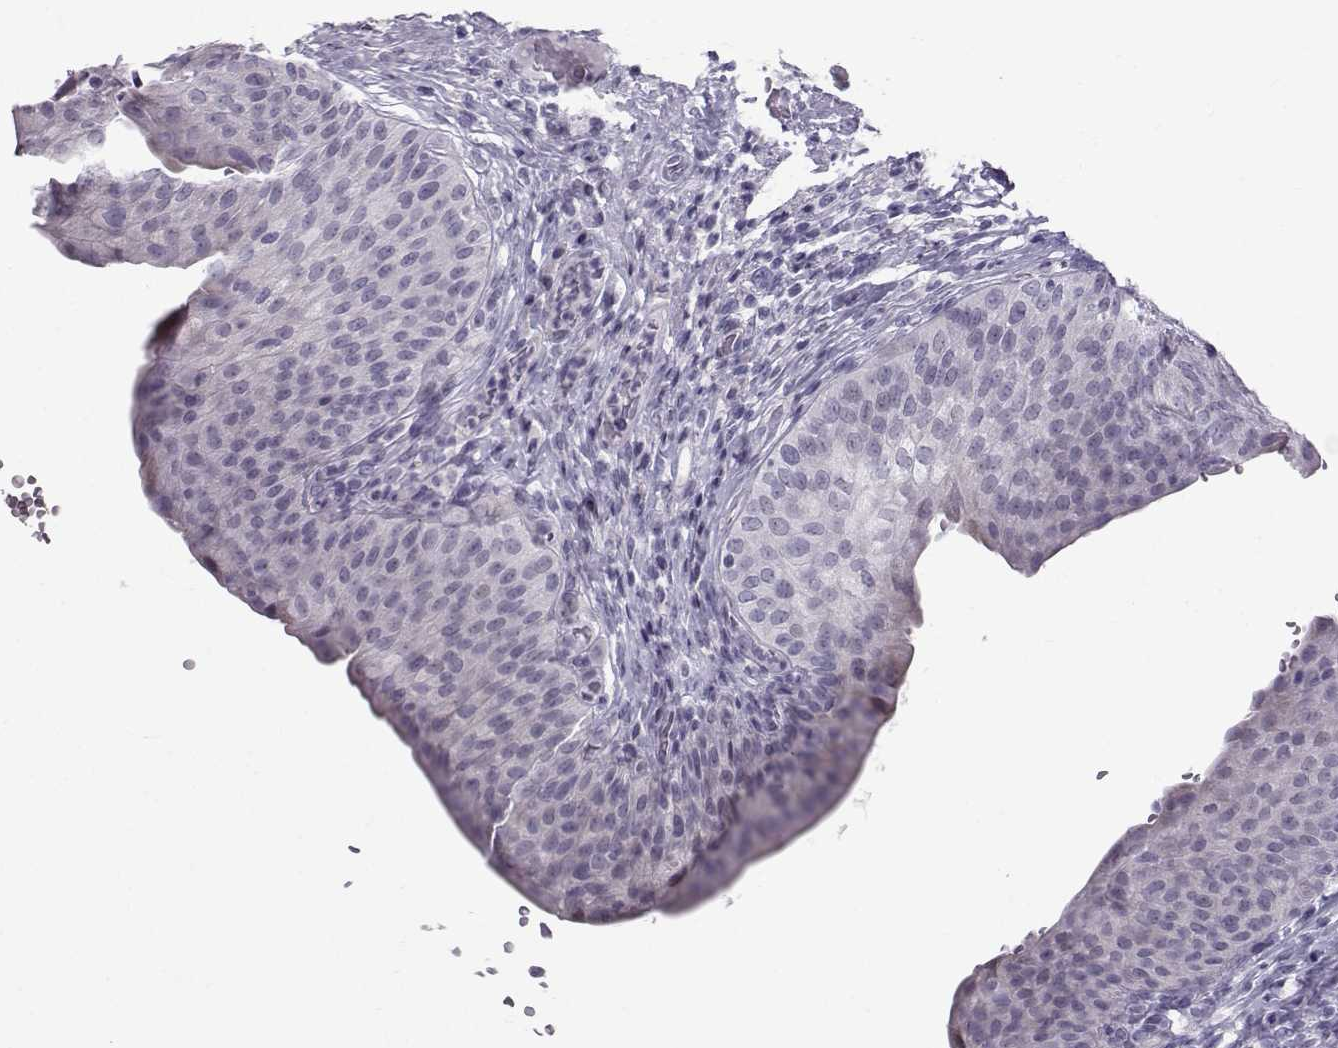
{"staining": {"intensity": "negative", "quantity": "none", "location": "none"}, "tissue": "urinary bladder", "cell_type": "Urothelial cells", "image_type": "normal", "snomed": [{"axis": "morphology", "description": "Normal tissue, NOS"}, {"axis": "topography", "description": "Urinary bladder"}], "caption": "High power microscopy photomicrograph of an IHC image of benign urinary bladder, revealing no significant positivity in urothelial cells.", "gene": "DMRT3", "patient": {"sex": "male", "age": 66}}